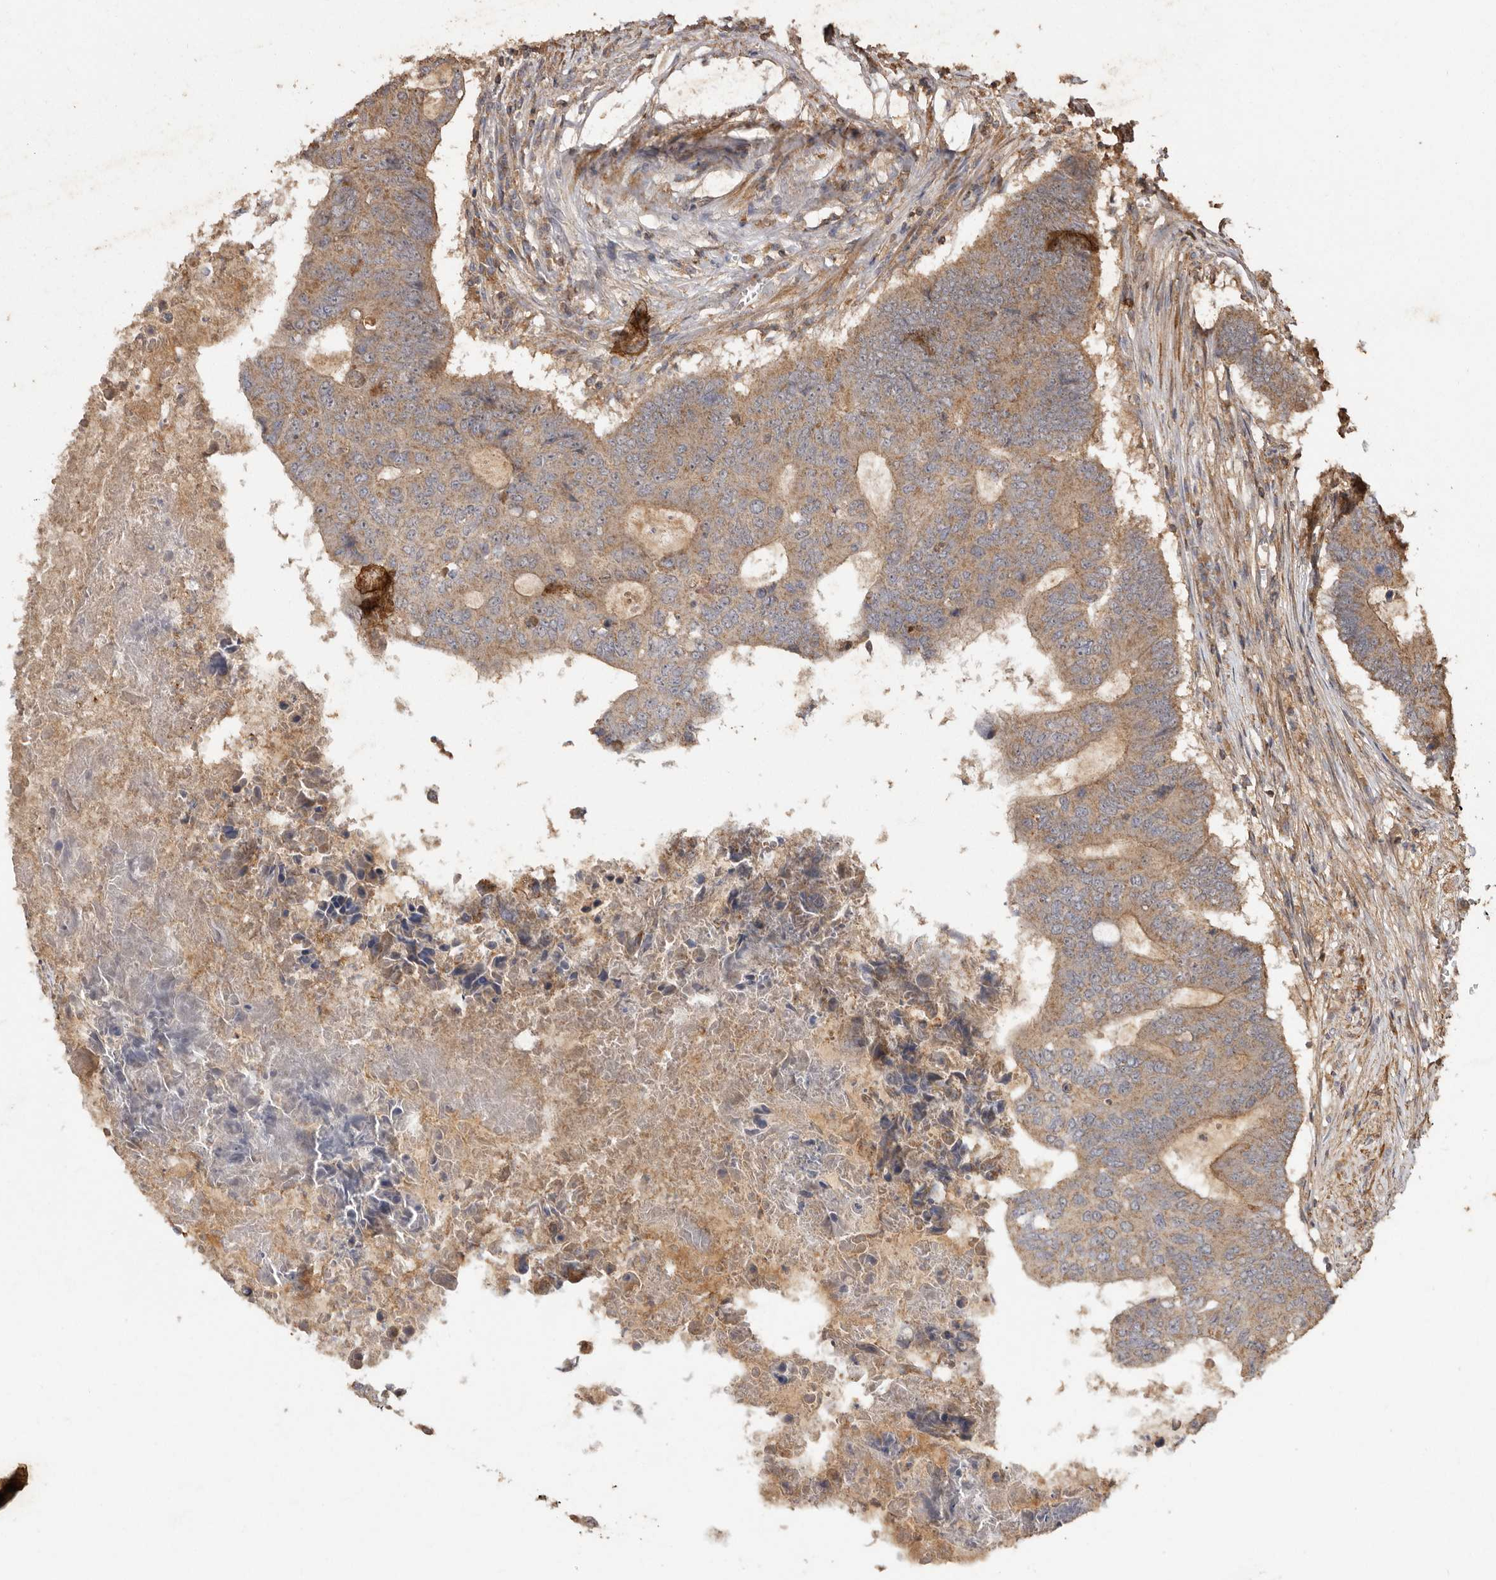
{"staining": {"intensity": "moderate", "quantity": ">75%", "location": "cytoplasmic/membranous"}, "tissue": "colorectal cancer", "cell_type": "Tumor cells", "image_type": "cancer", "snomed": [{"axis": "morphology", "description": "Adenocarcinoma, NOS"}, {"axis": "topography", "description": "Colon"}], "caption": "Tumor cells reveal medium levels of moderate cytoplasmic/membranous positivity in approximately >75% of cells in adenocarcinoma (colorectal).", "gene": "RWDD1", "patient": {"sex": "male", "age": 87}}